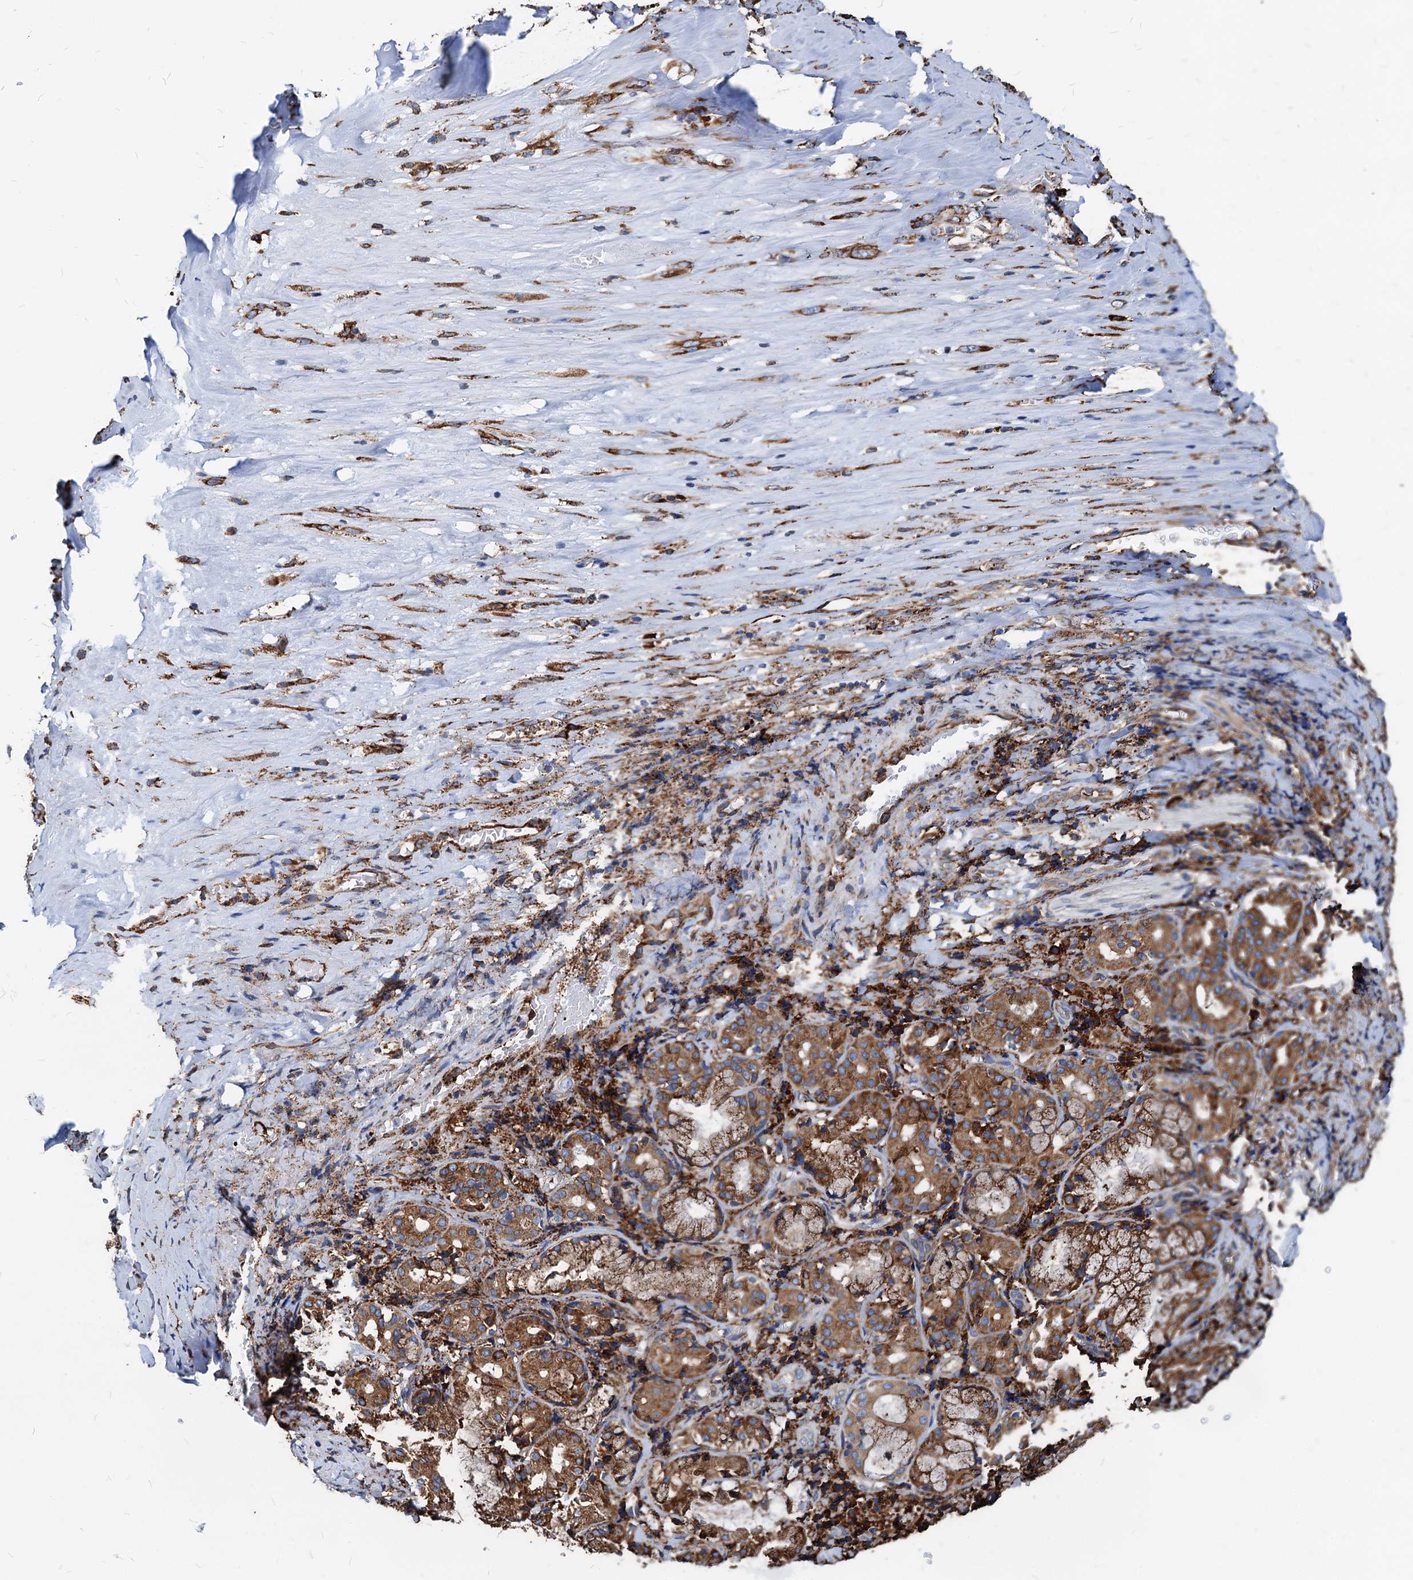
{"staining": {"intensity": "moderate", "quantity": ">75%", "location": "cytoplasmic/membranous"}, "tissue": "adipose tissue", "cell_type": "Adipocytes", "image_type": "normal", "snomed": [{"axis": "morphology", "description": "Normal tissue, NOS"}, {"axis": "morphology", "description": "Basal cell carcinoma"}, {"axis": "topography", "description": "Cartilage tissue"}, {"axis": "topography", "description": "Nasopharynx"}, {"axis": "topography", "description": "Oral tissue"}], "caption": "This photomicrograph displays immunohistochemistry staining of normal adipose tissue, with medium moderate cytoplasmic/membranous expression in about >75% of adipocytes.", "gene": "HSPA5", "patient": {"sex": "female", "age": 77}}